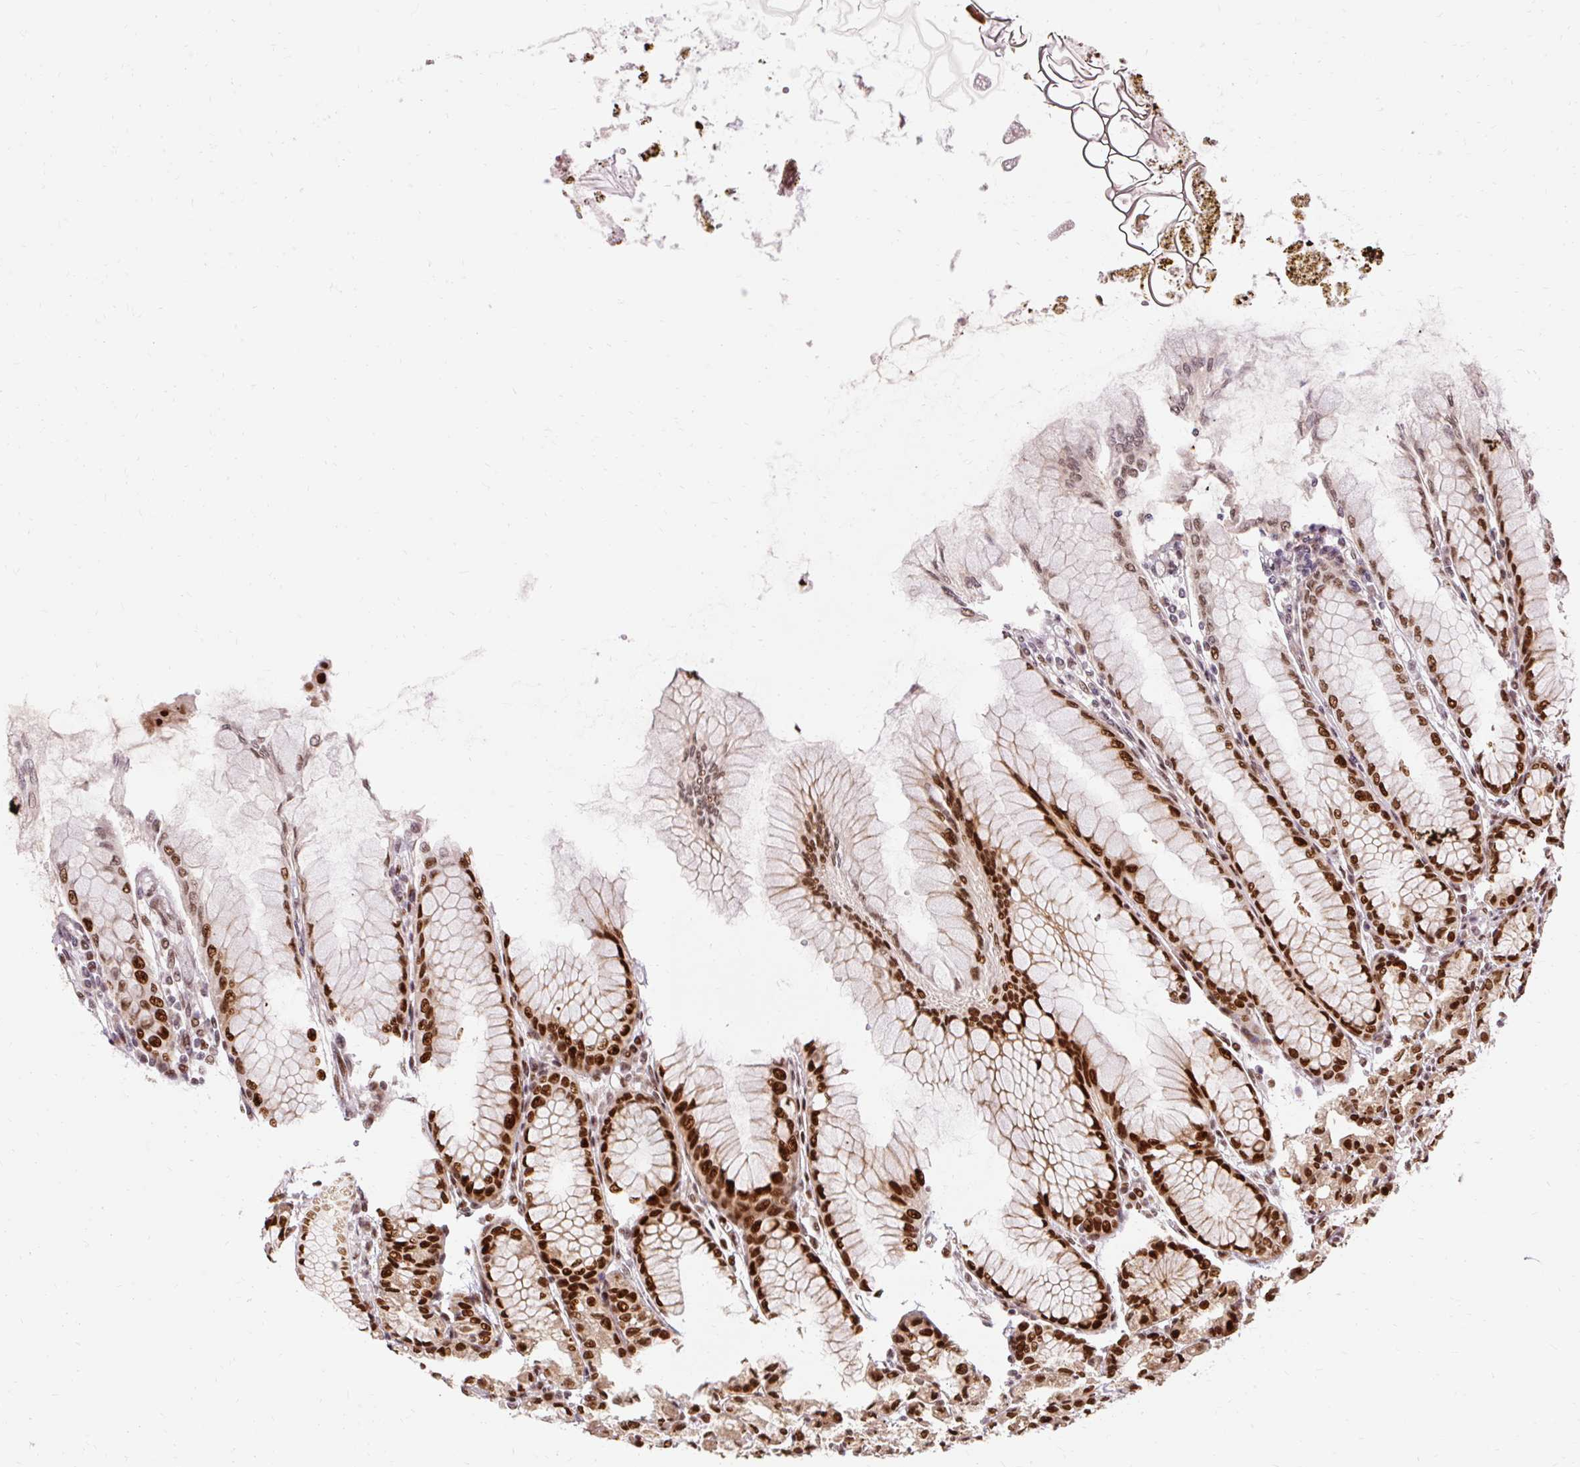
{"staining": {"intensity": "strong", "quantity": ">75%", "location": "nuclear"}, "tissue": "stomach", "cell_type": "Glandular cells", "image_type": "normal", "snomed": [{"axis": "morphology", "description": "Normal tissue, NOS"}, {"axis": "topography", "description": "Stomach"}], "caption": "Immunohistochemical staining of normal human stomach displays strong nuclear protein positivity in about >75% of glandular cells.", "gene": "MECOM", "patient": {"sex": "female", "age": 57}}